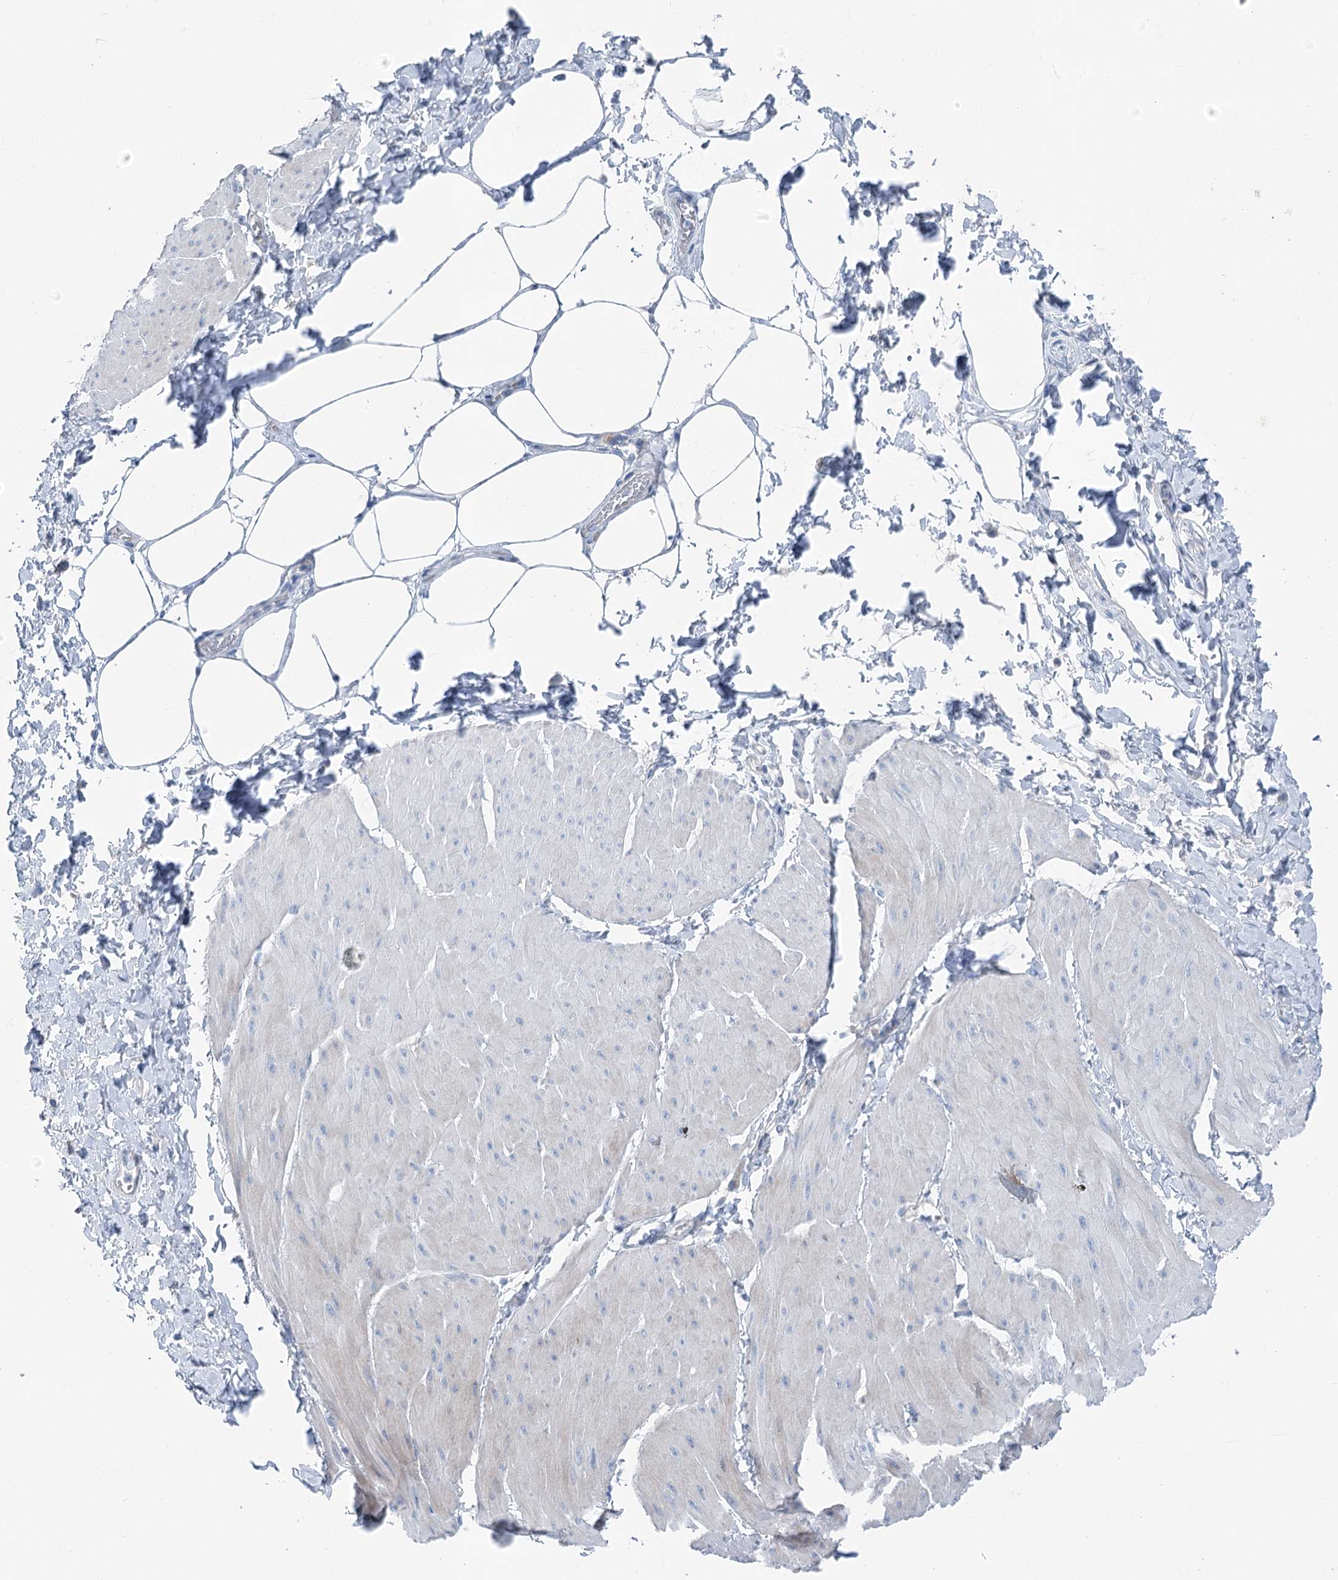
{"staining": {"intensity": "negative", "quantity": "none", "location": "none"}, "tissue": "smooth muscle", "cell_type": "Smooth muscle cells", "image_type": "normal", "snomed": [{"axis": "morphology", "description": "Urothelial carcinoma, High grade"}, {"axis": "topography", "description": "Urinary bladder"}], "caption": "DAB immunohistochemical staining of unremarkable smooth muscle displays no significant staining in smooth muscle cells. (Brightfield microscopy of DAB (3,3'-diaminobenzidine) immunohistochemistry (IHC) at high magnification).", "gene": "POGLUT1", "patient": {"sex": "male", "age": 46}}